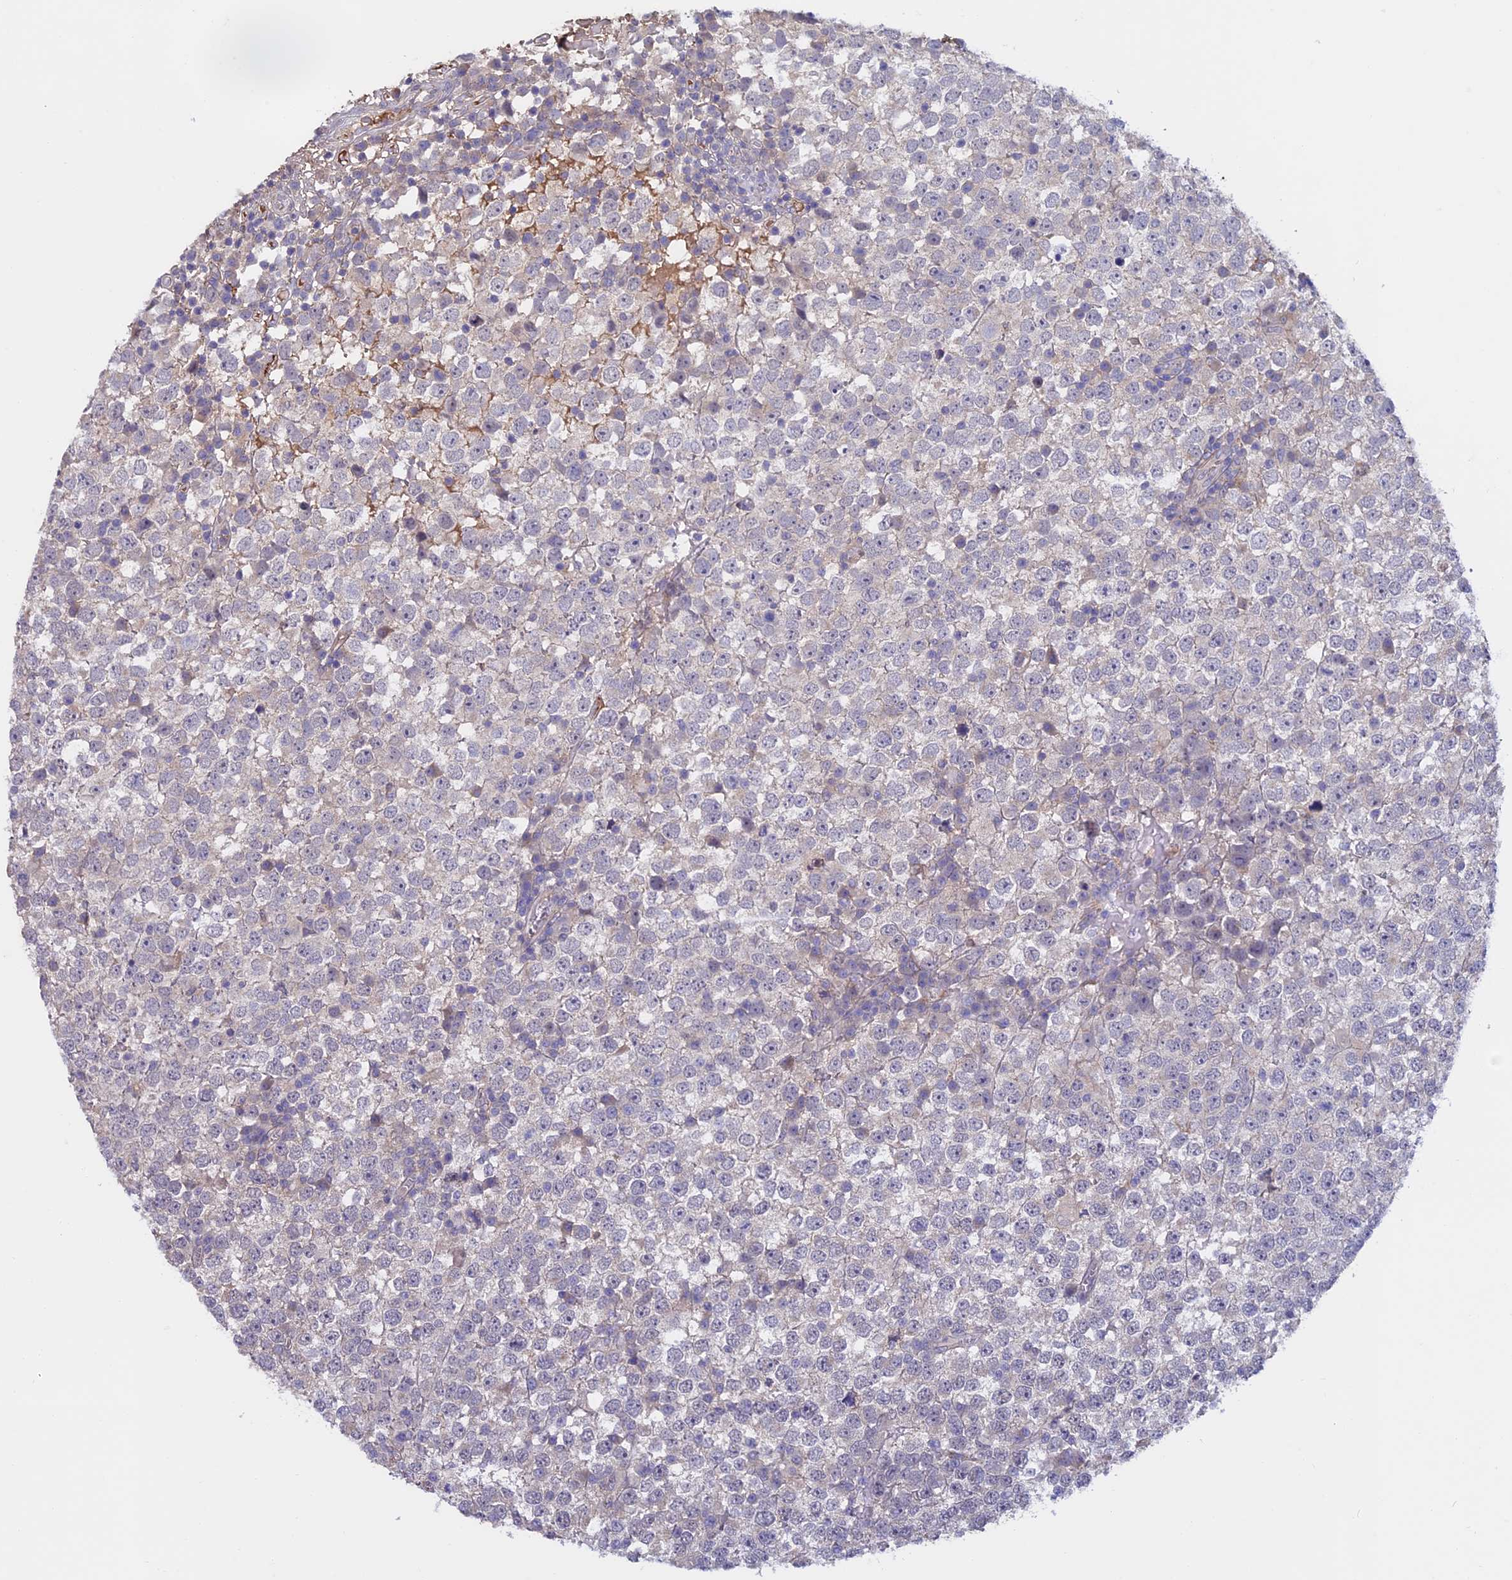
{"staining": {"intensity": "negative", "quantity": "none", "location": "none"}, "tissue": "testis cancer", "cell_type": "Tumor cells", "image_type": "cancer", "snomed": [{"axis": "morphology", "description": "Seminoma, NOS"}, {"axis": "topography", "description": "Testis"}], "caption": "Immunohistochemistry (IHC) photomicrograph of neoplastic tissue: human testis cancer stained with DAB (3,3'-diaminobenzidine) shows no significant protein expression in tumor cells.", "gene": "COL4A3", "patient": {"sex": "male", "age": 65}}